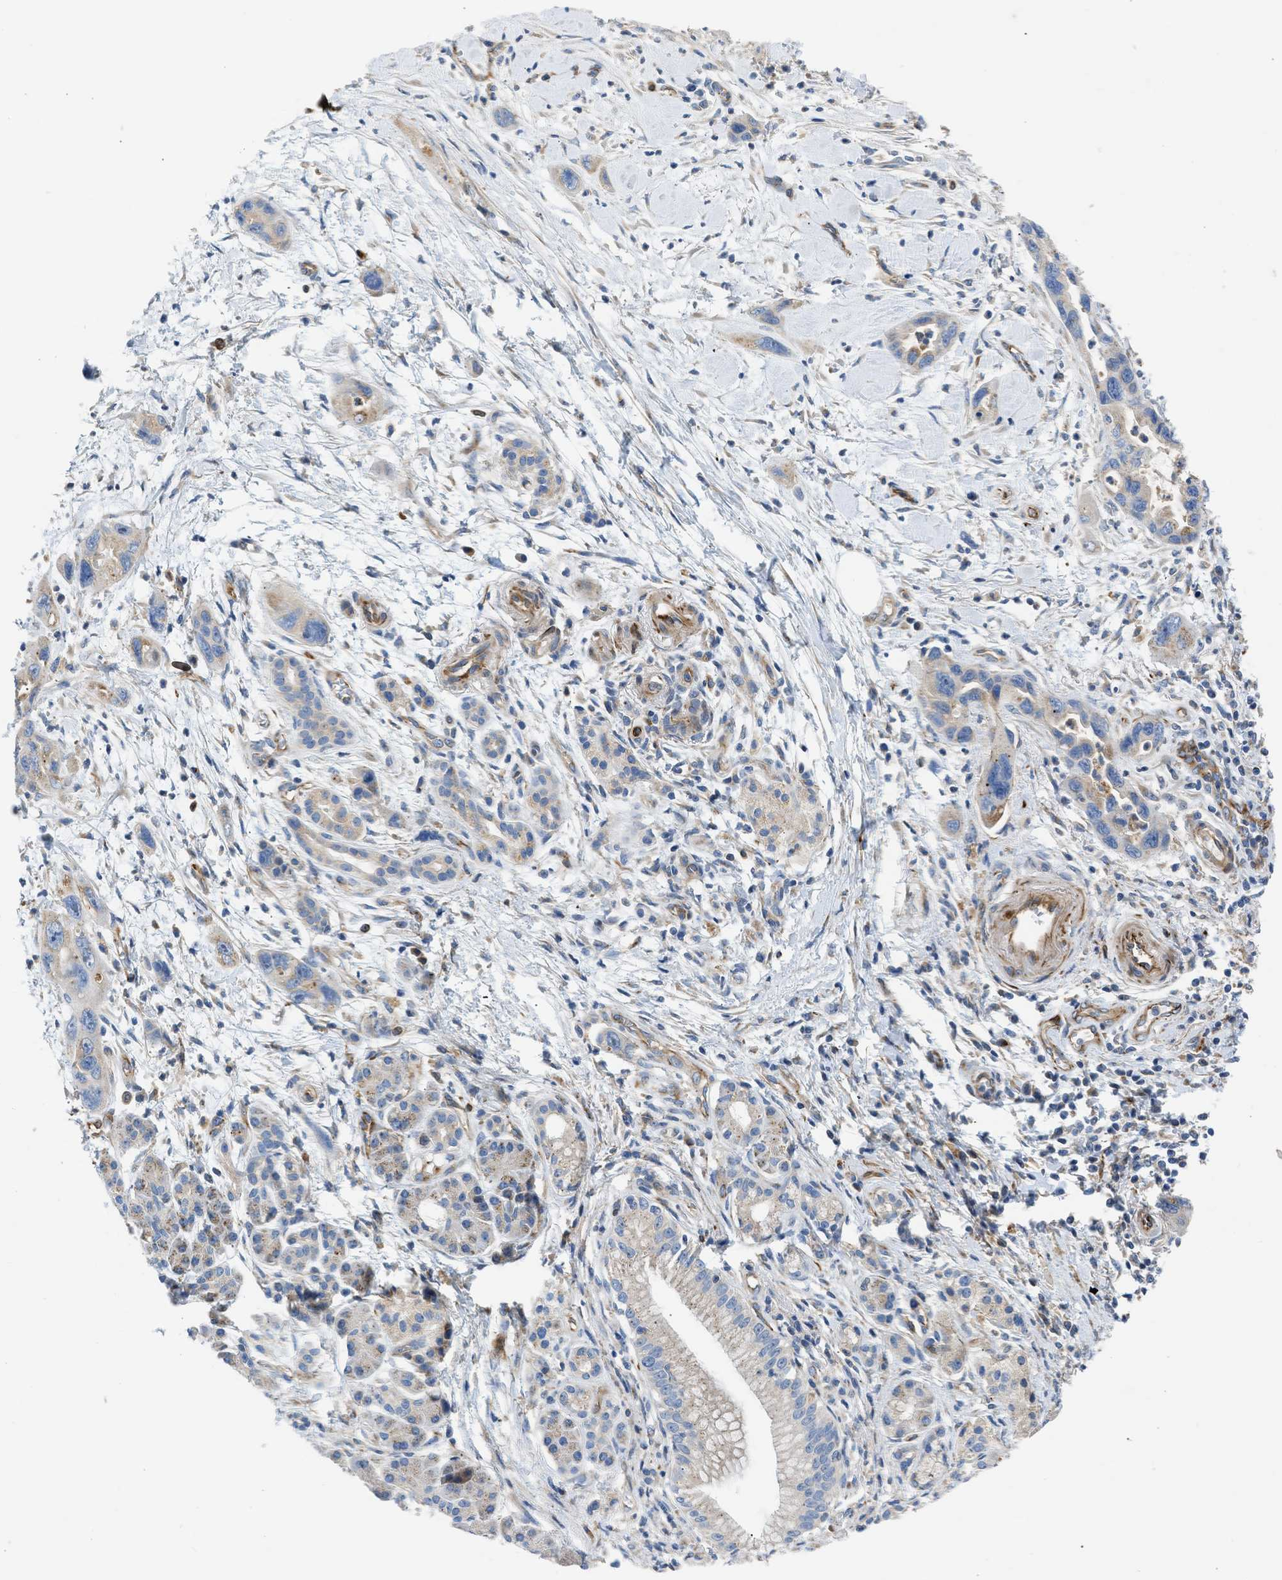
{"staining": {"intensity": "weak", "quantity": "<25%", "location": "cytoplasmic/membranous"}, "tissue": "pancreatic cancer", "cell_type": "Tumor cells", "image_type": "cancer", "snomed": [{"axis": "morphology", "description": "Adenocarcinoma, NOS"}, {"axis": "topography", "description": "Pancreas"}], "caption": "A micrograph of human pancreatic cancer is negative for staining in tumor cells.", "gene": "ULK4", "patient": {"sex": "female", "age": 70}}